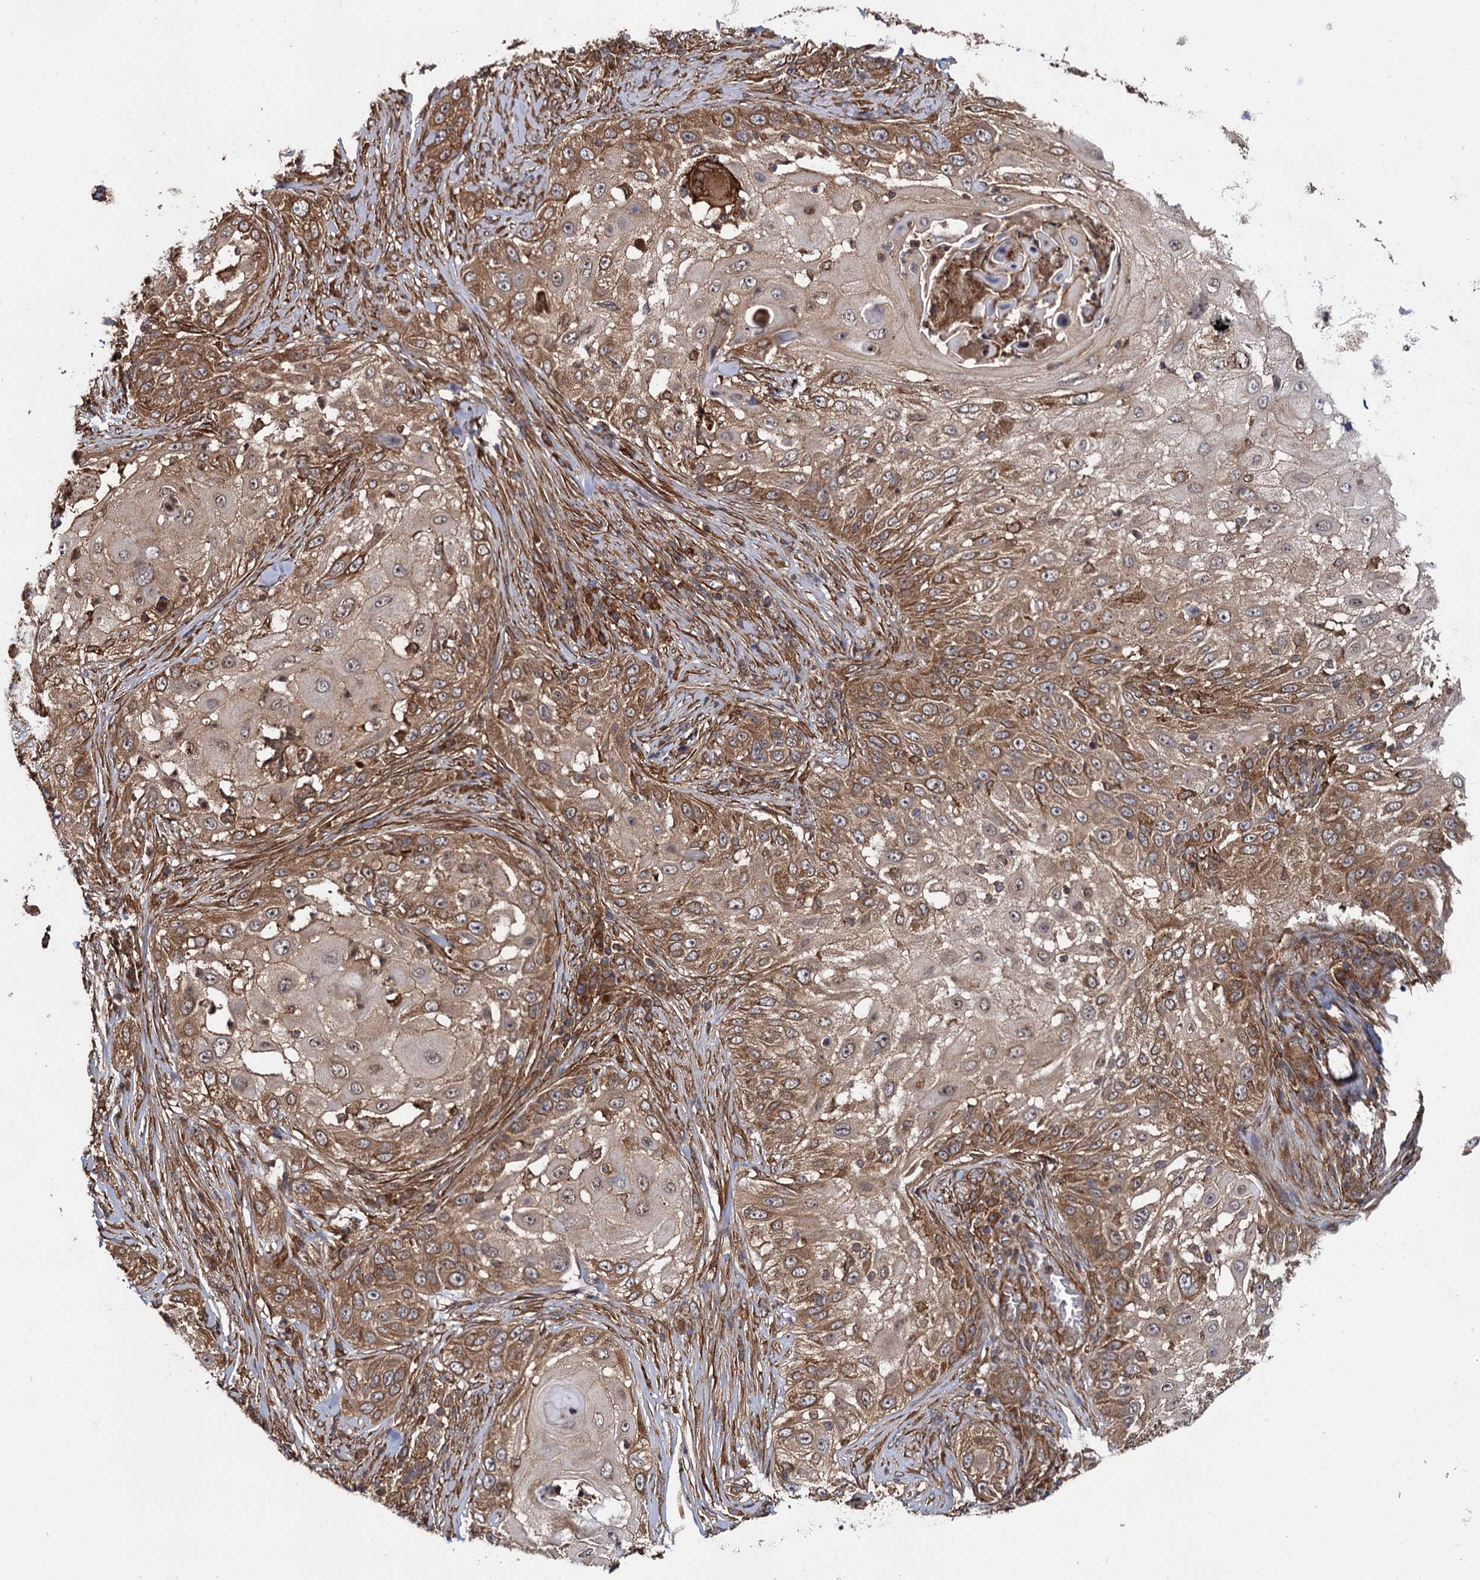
{"staining": {"intensity": "moderate", "quantity": ">75%", "location": "cytoplasmic/membranous"}, "tissue": "skin cancer", "cell_type": "Tumor cells", "image_type": "cancer", "snomed": [{"axis": "morphology", "description": "Squamous cell carcinoma, NOS"}, {"axis": "topography", "description": "Skin"}], "caption": "Immunohistochemical staining of human skin squamous cell carcinoma shows medium levels of moderate cytoplasmic/membranous positivity in about >75% of tumor cells.", "gene": "ATP8B4", "patient": {"sex": "female", "age": 44}}